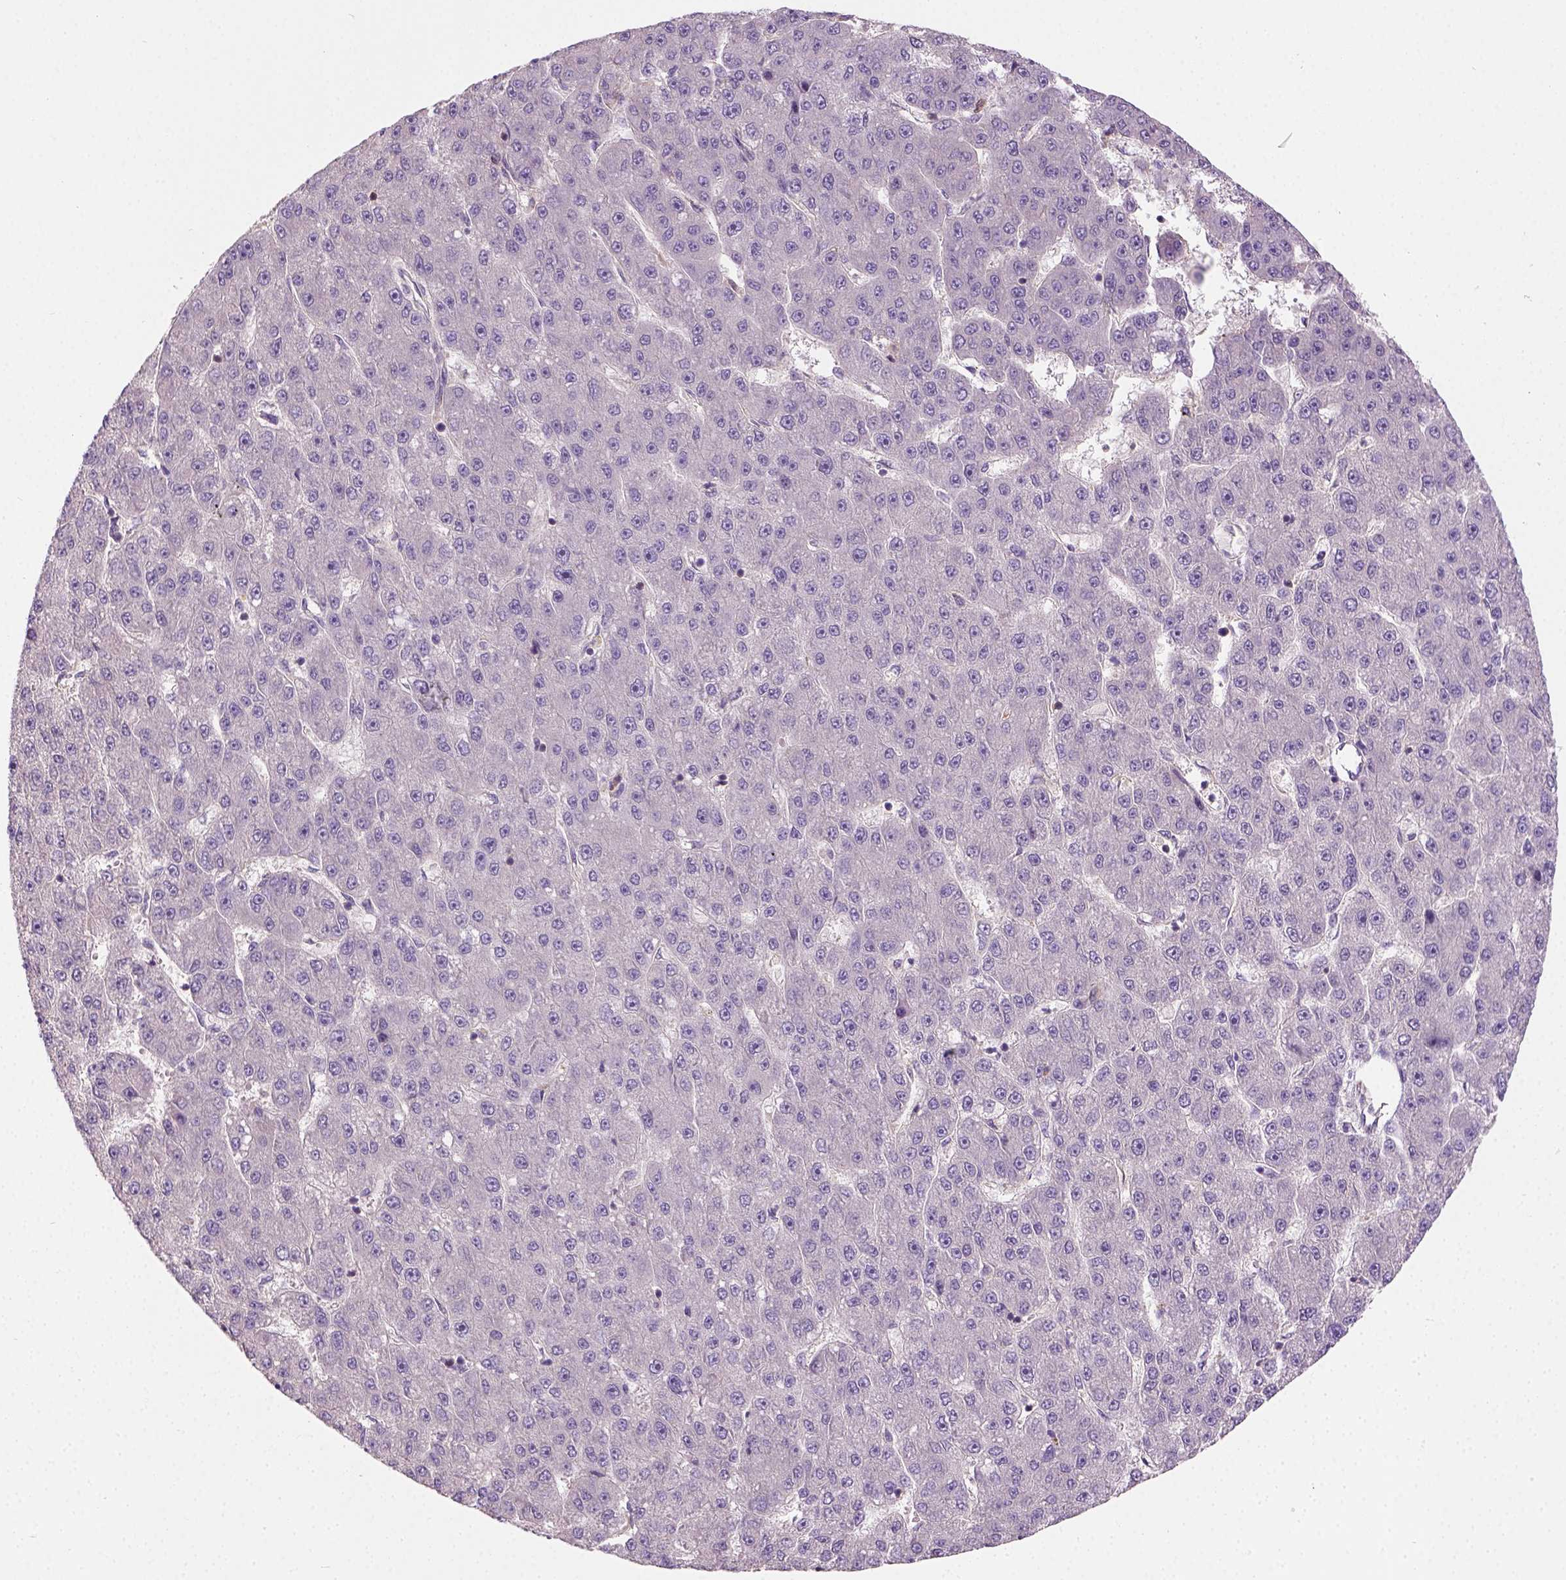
{"staining": {"intensity": "negative", "quantity": "none", "location": "none"}, "tissue": "liver cancer", "cell_type": "Tumor cells", "image_type": "cancer", "snomed": [{"axis": "morphology", "description": "Carcinoma, Hepatocellular, NOS"}, {"axis": "topography", "description": "Liver"}], "caption": "Tumor cells are negative for protein expression in human liver cancer.", "gene": "CRACR2A", "patient": {"sex": "male", "age": 67}}